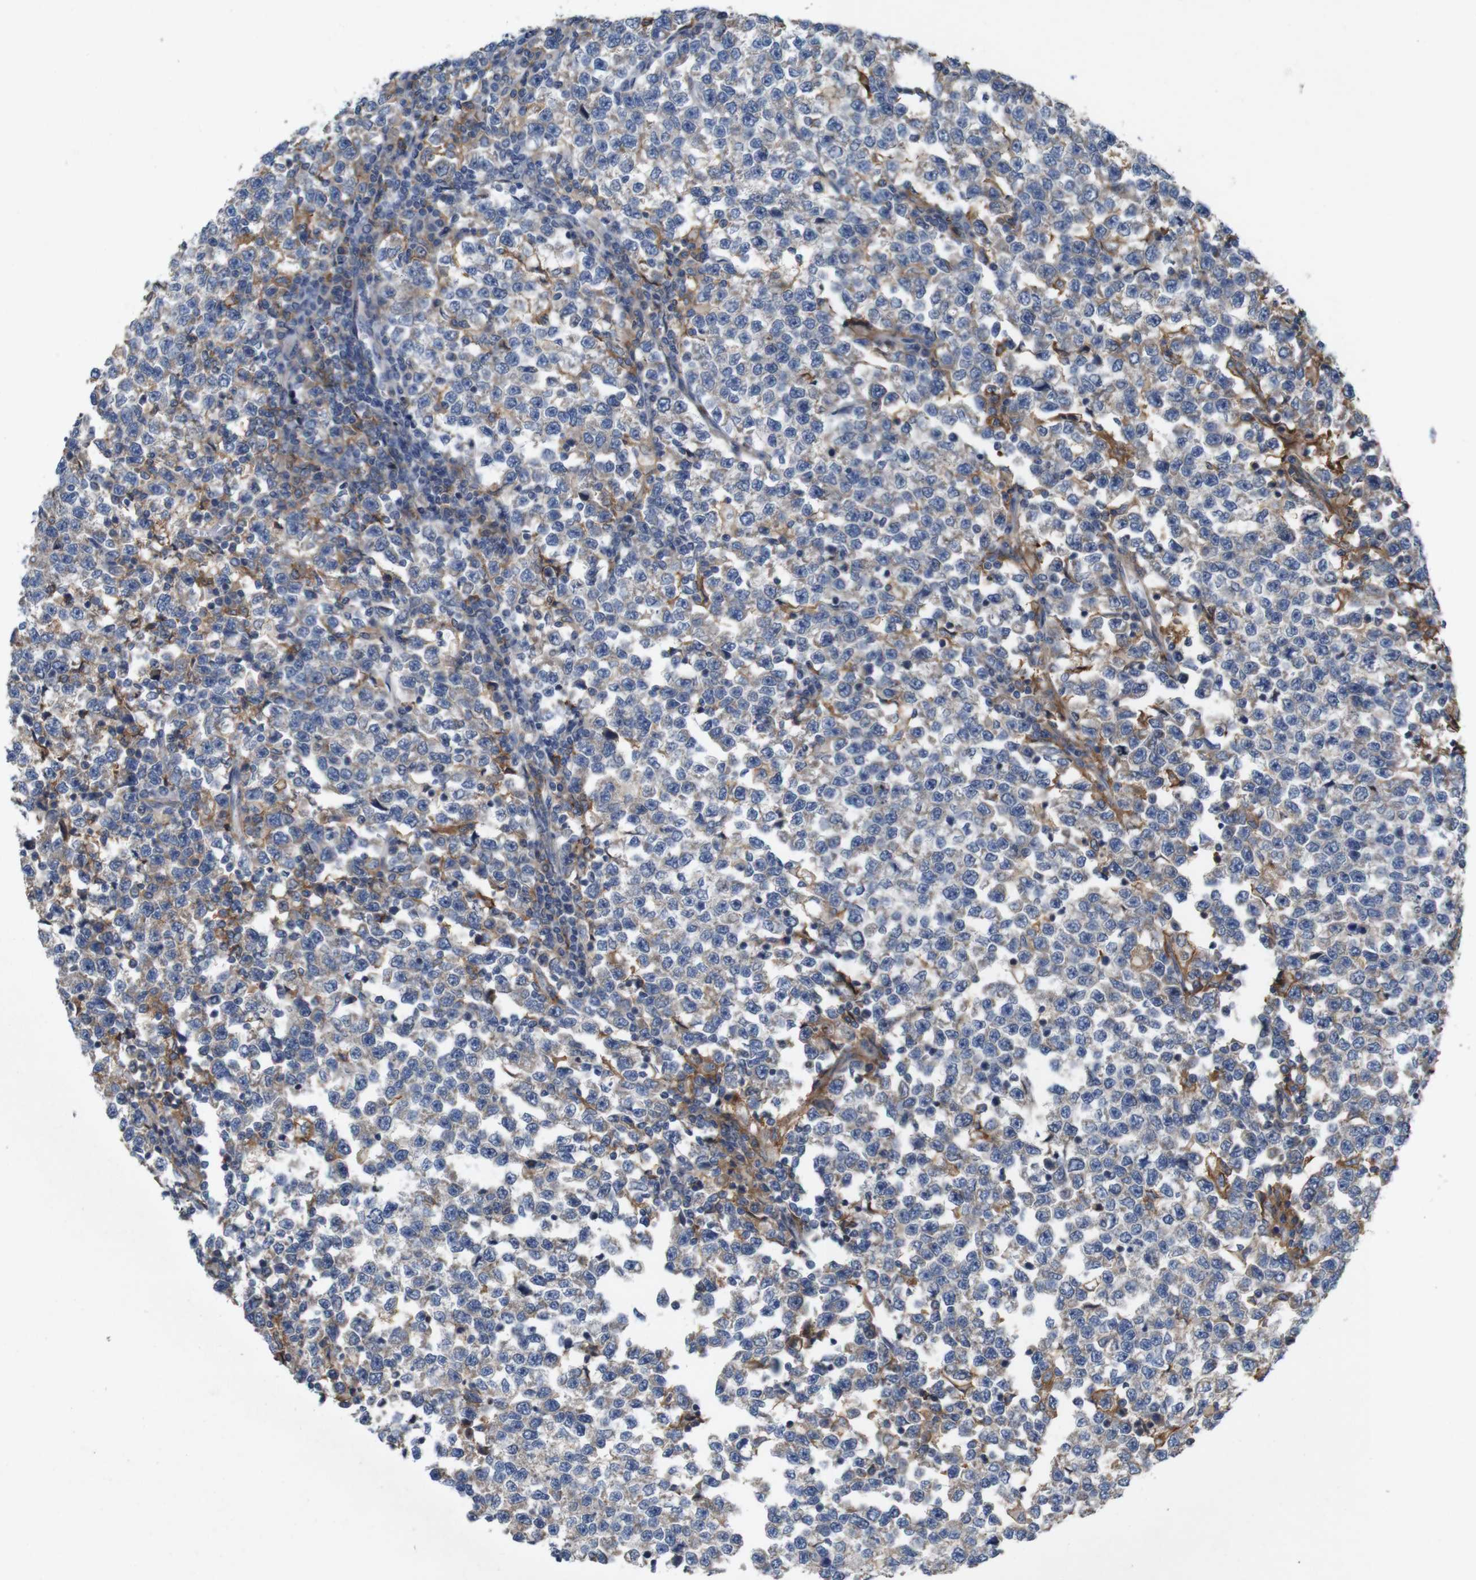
{"staining": {"intensity": "weak", "quantity": "<25%", "location": "cytoplasmic/membranous"}, "tissue": "testis cancer", "cell_type": "Tumor cells", "image_type": "cancer", "snomed": [{"axis": "morphology", "description": "Normal tissue, NOS"}, {"axis": "morphology", "description": "Seminoma, NOS"}, {"axis": "topography", "description": "Testis"}], "caption": "Immunohistochemistry histopathology image of human testis seminoma stained for a protein (brown), which displays no positivity in tumor cells.", "gene": "SIGLEC8", "patient": {"sex": "male", "age": 43}}